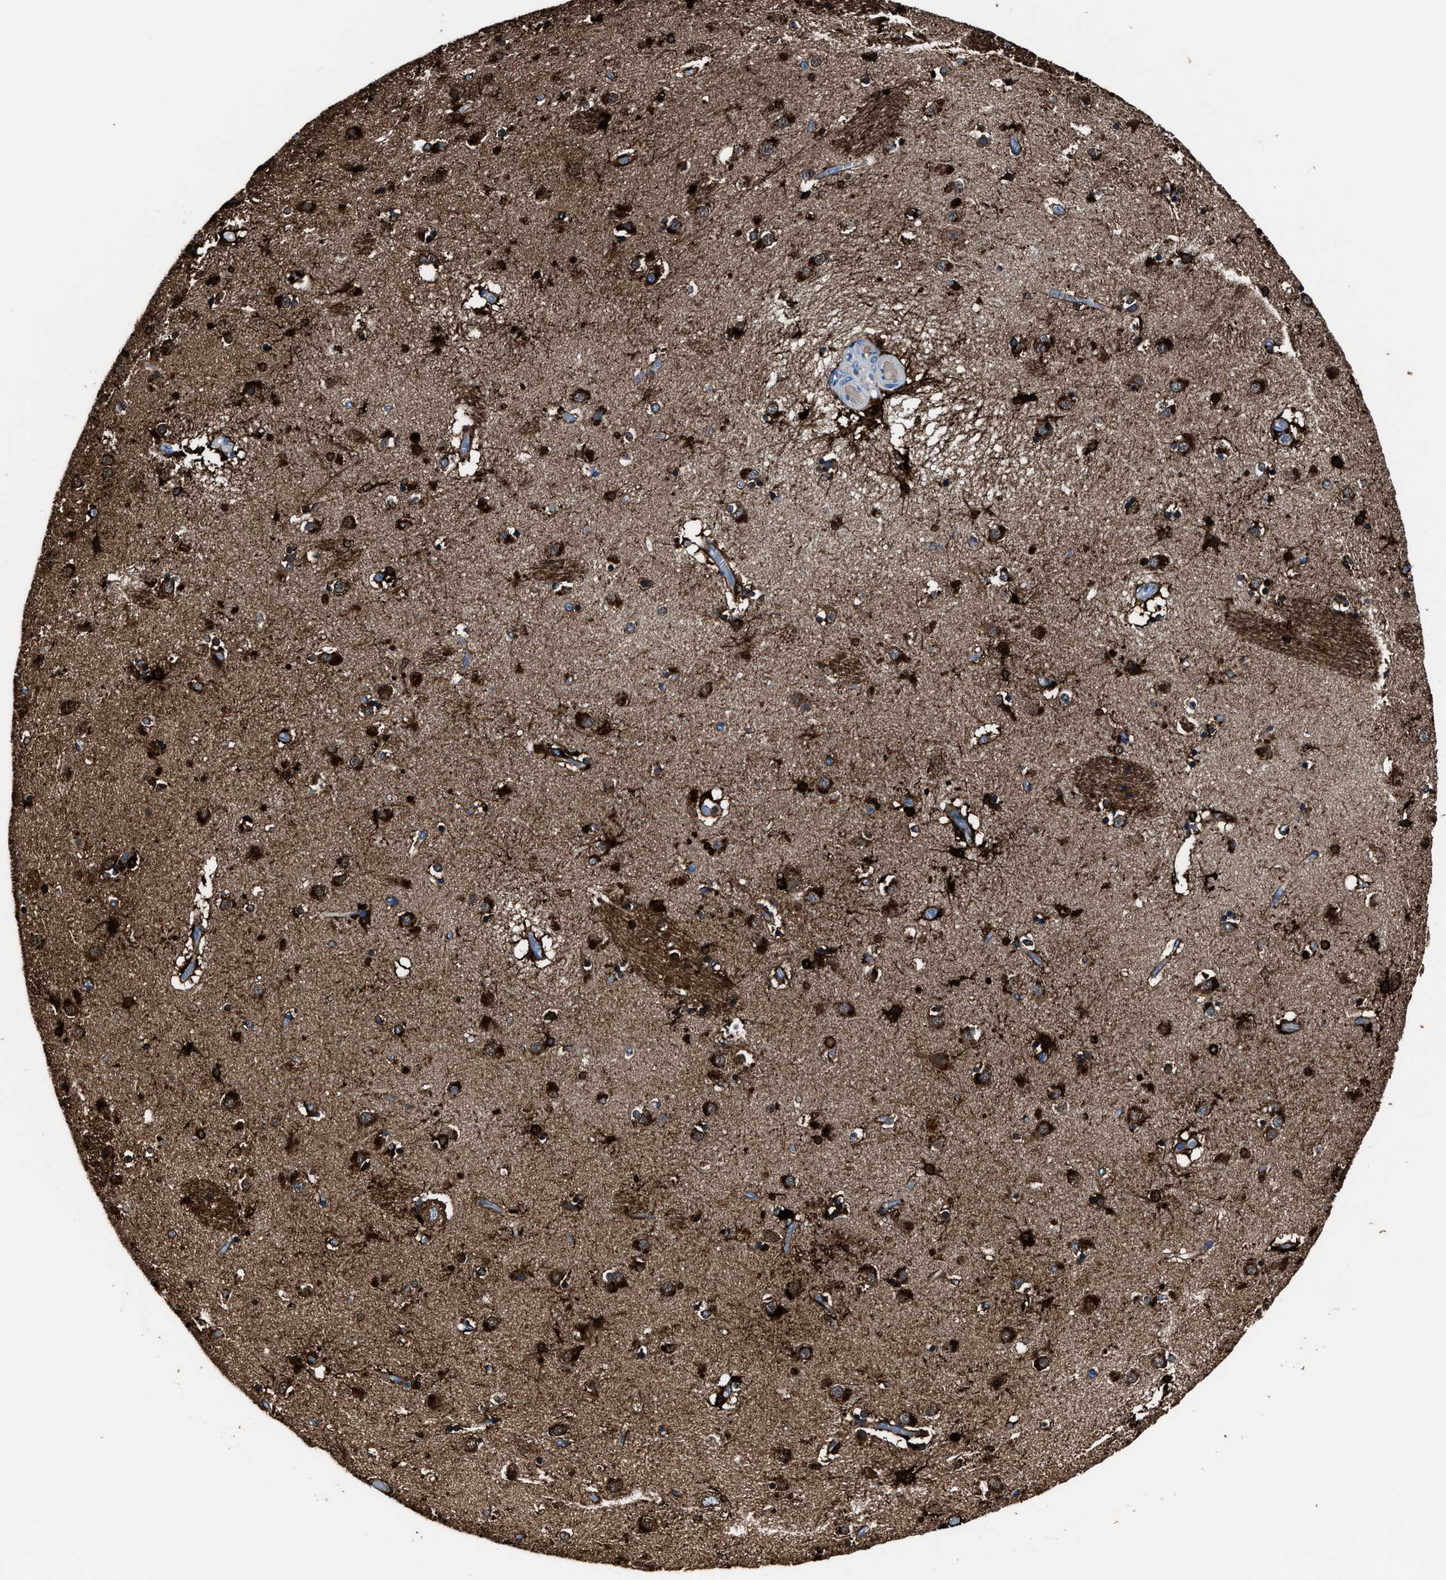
{"staining": {"intensity": "strong", "quantity": ">75%", "location": "cytoplasmic/membranous"}, "tissue": "caudate", "cell_type": "Glial cells", "image_type": "normal", "snomed": [{"axis": "morphology", "description": "Normal tissue, NOS"}, {"axis": "topography", "description": "Lateral ventricle wall"}], "caption": "High-magnification brightfield microscopy of benign caudate stained with DAB (3,3'-diaminobenzidine) (brown) and counterstained with hematoxylin (blue). glial cells exhibit strong cytoplasmic/membranous staining is present in about>75% of cells. (IHC, brightfield microscopy, high magnification).", "gene": "FTL", "patient": {"sex": "male", "age": 70}}